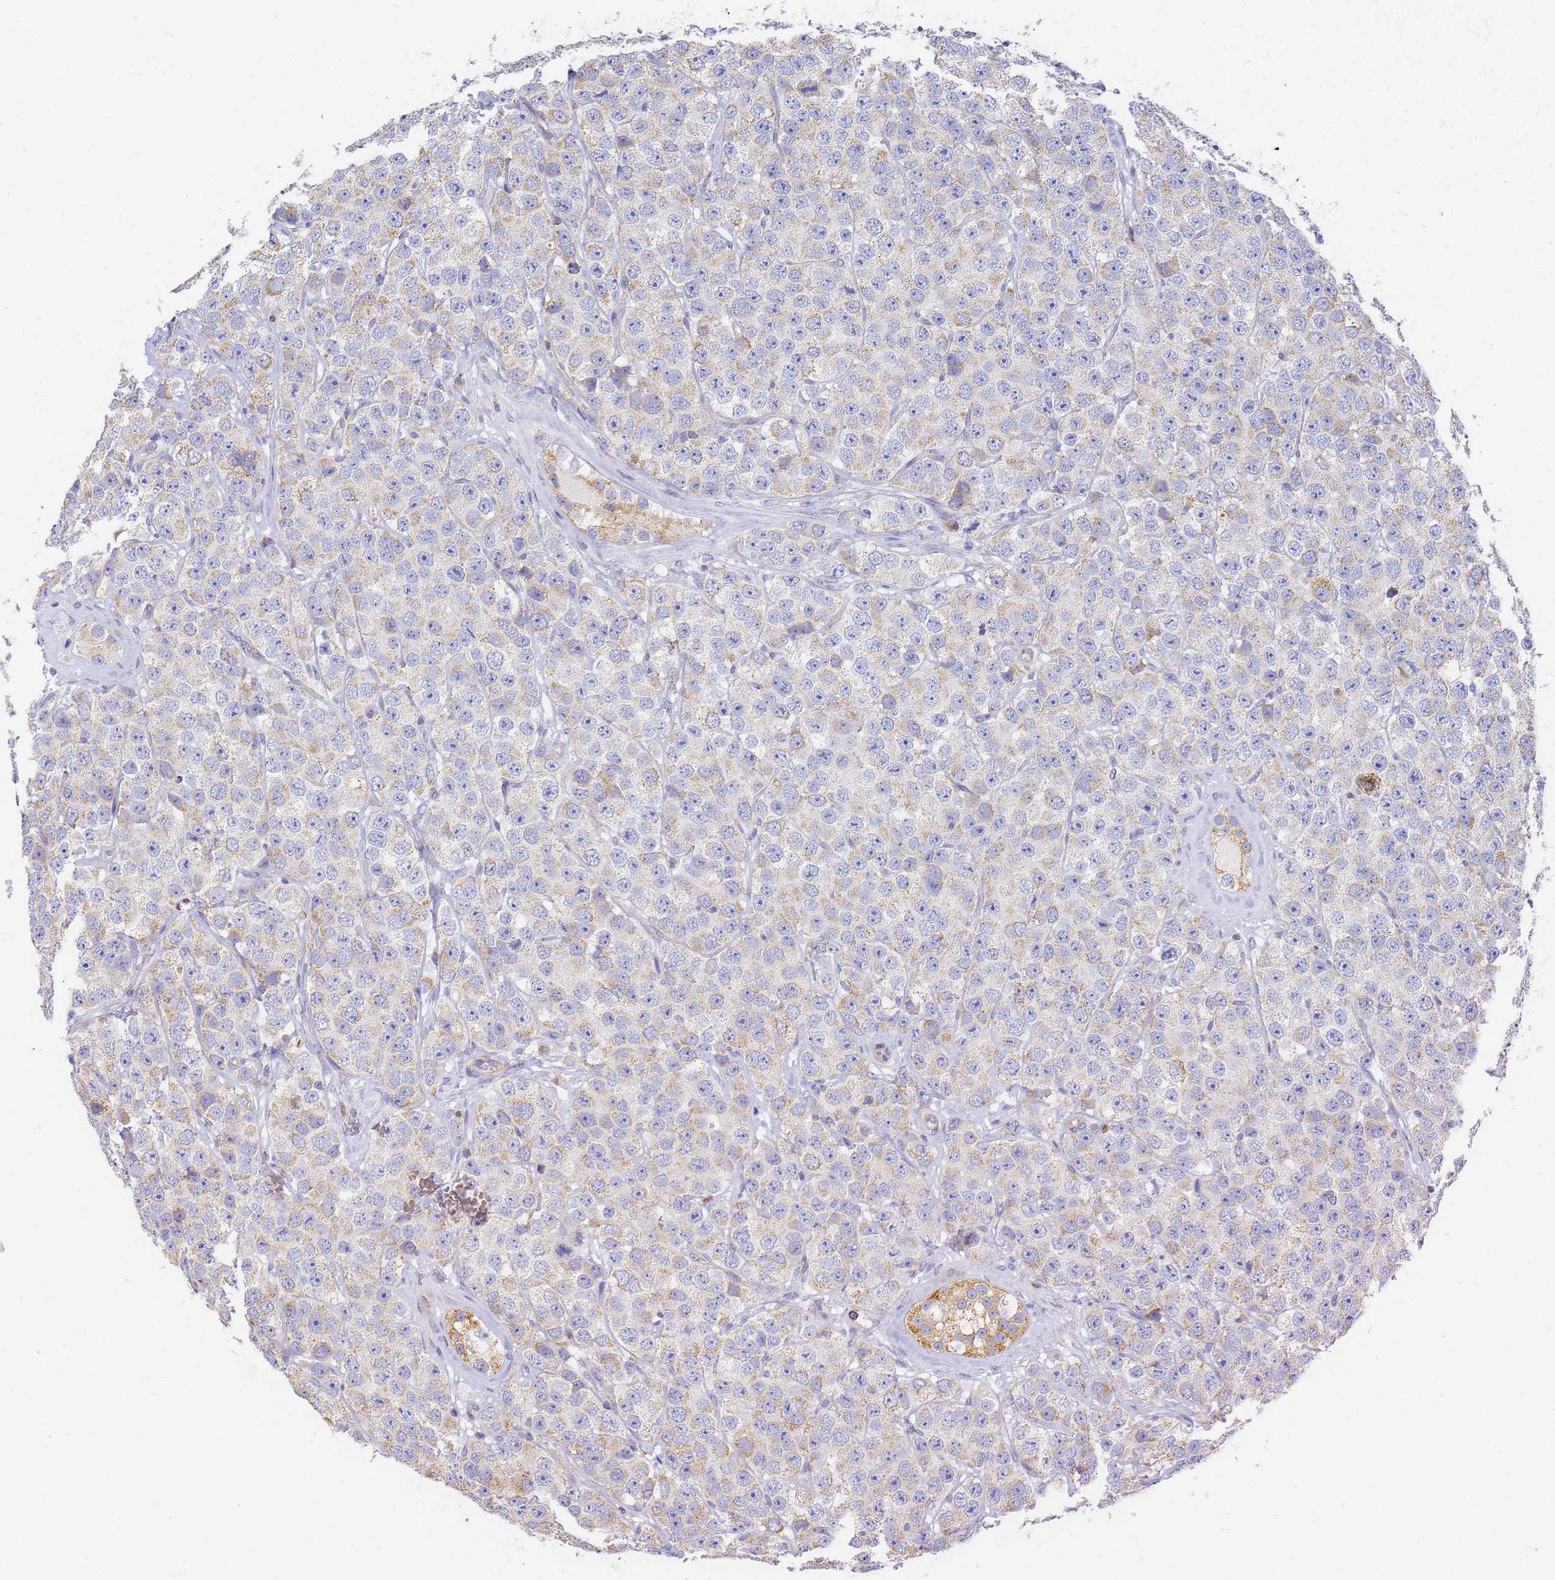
{"staining": {"intensity": "moderate", "quantity": "<25%", "location": "cytoplasmic/membranous"}, "tissue": "testis cancer", "cell_type": "Tumor cells", "image_type": "cancer", "snomed": [{"axis": "morphology", "description": "Seminoma, NOS"}, {"axis": "topography", "description": "Testis"}], "caption": "Moderate cytoplasmic/membranous staining is identified in about <25% of tumor cells in testis cancer (seminoma).", "gene": "UTP23", "patient": {"sex": "male", "age": 28}}